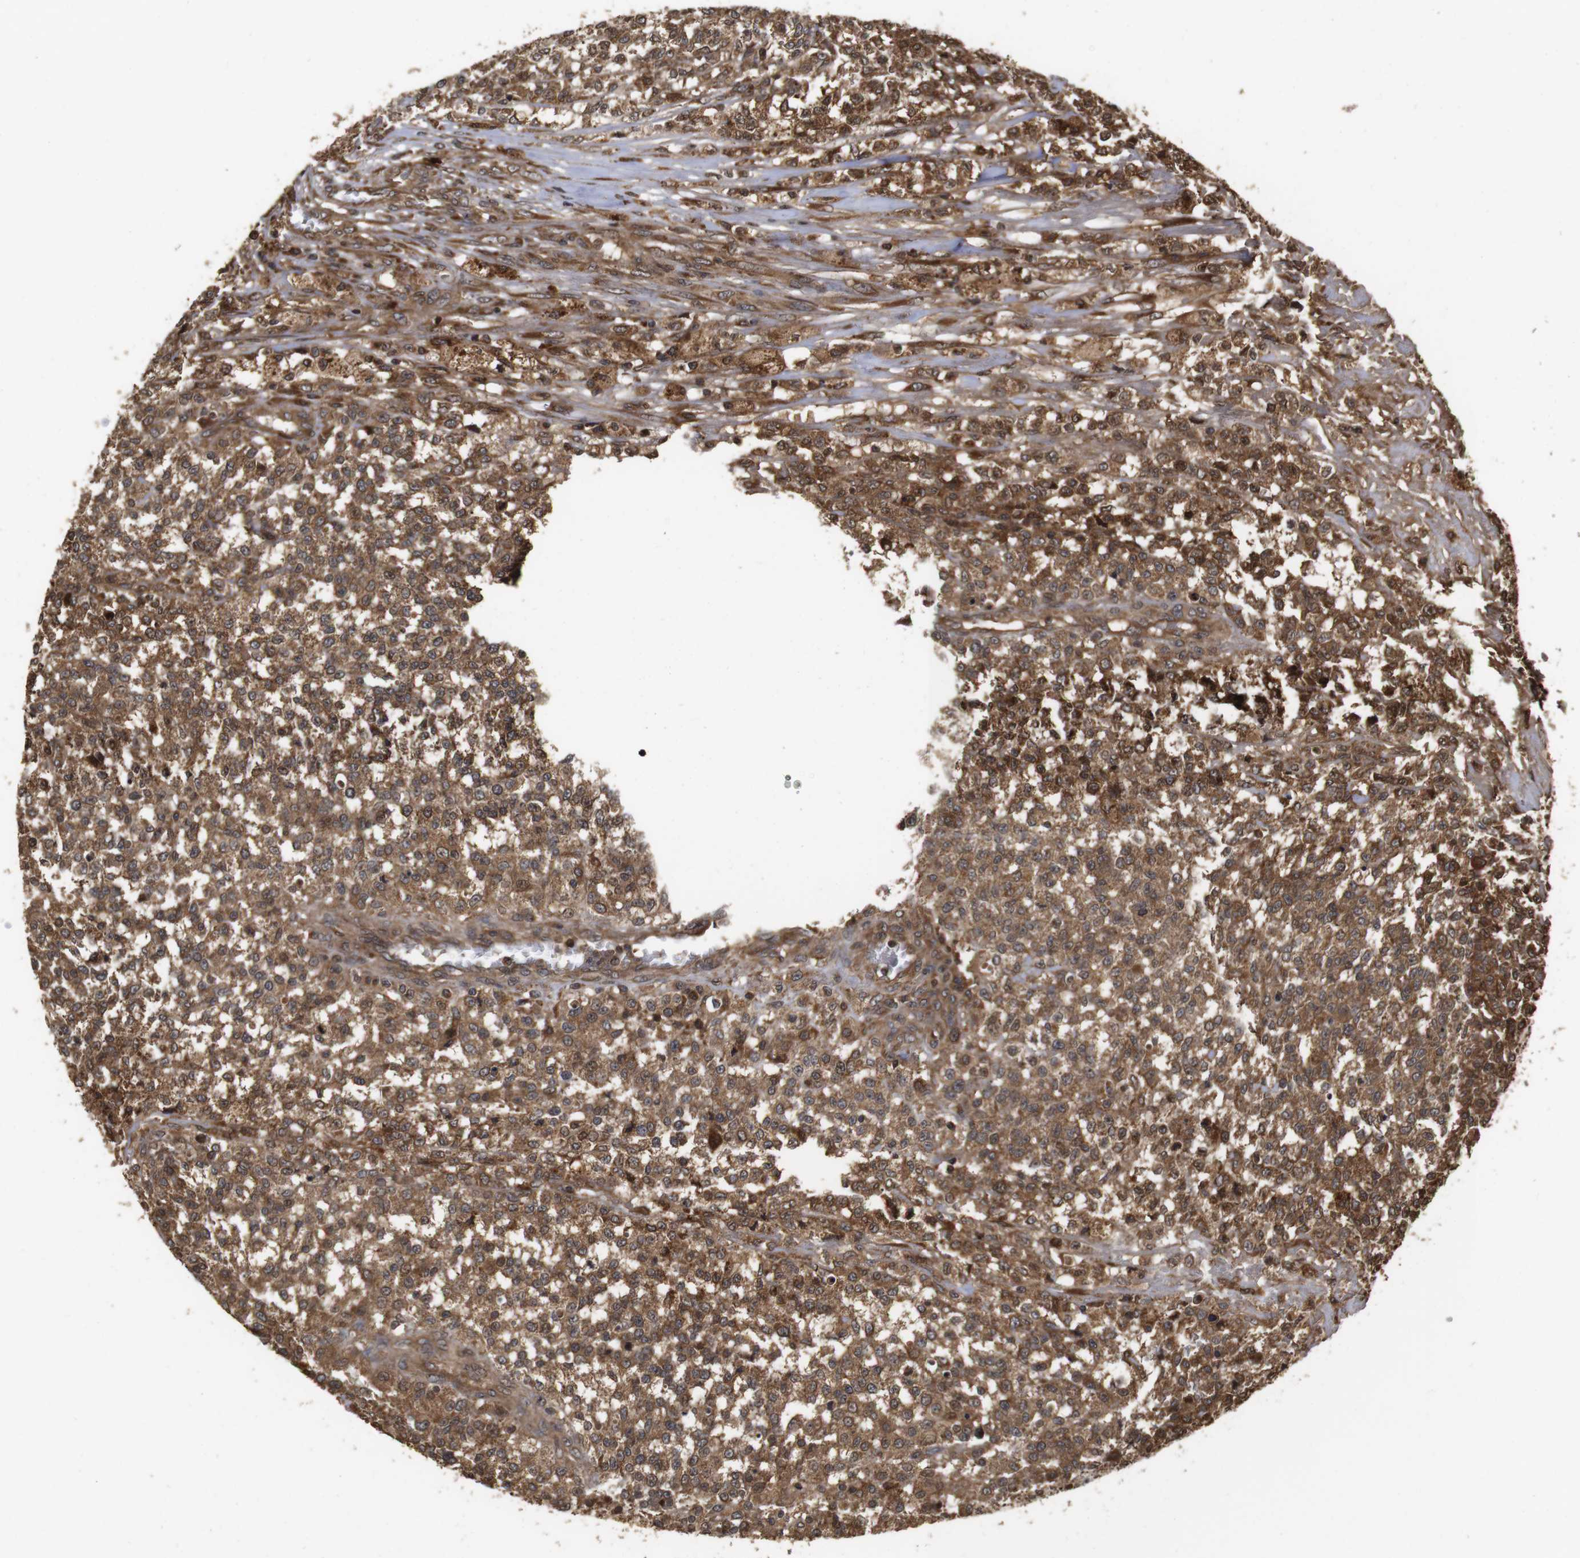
{"staining": {"intensity": "moderate", "quantity": ">75%", "location": "cytoplasmic/membranous"}, "tissue": "testis cancer", "cell_type": "Tumor cells", "image_type": "cancer", "snomed": [{"axis": "morphology", "description": "Seminoma, NOS"}, {"axis": "topography", "description": "Testis"}], "caption": "This histopathology image shows testis seminoma stained with immunohistochemistry to label a protein in brown. The cytoplasmic/membranous of tumor cells show moderate positivity for the protein. Nuclei are counter-stained blue.", "gene": "PTPN14", "patient": {"sex": "male", "age": 59}}